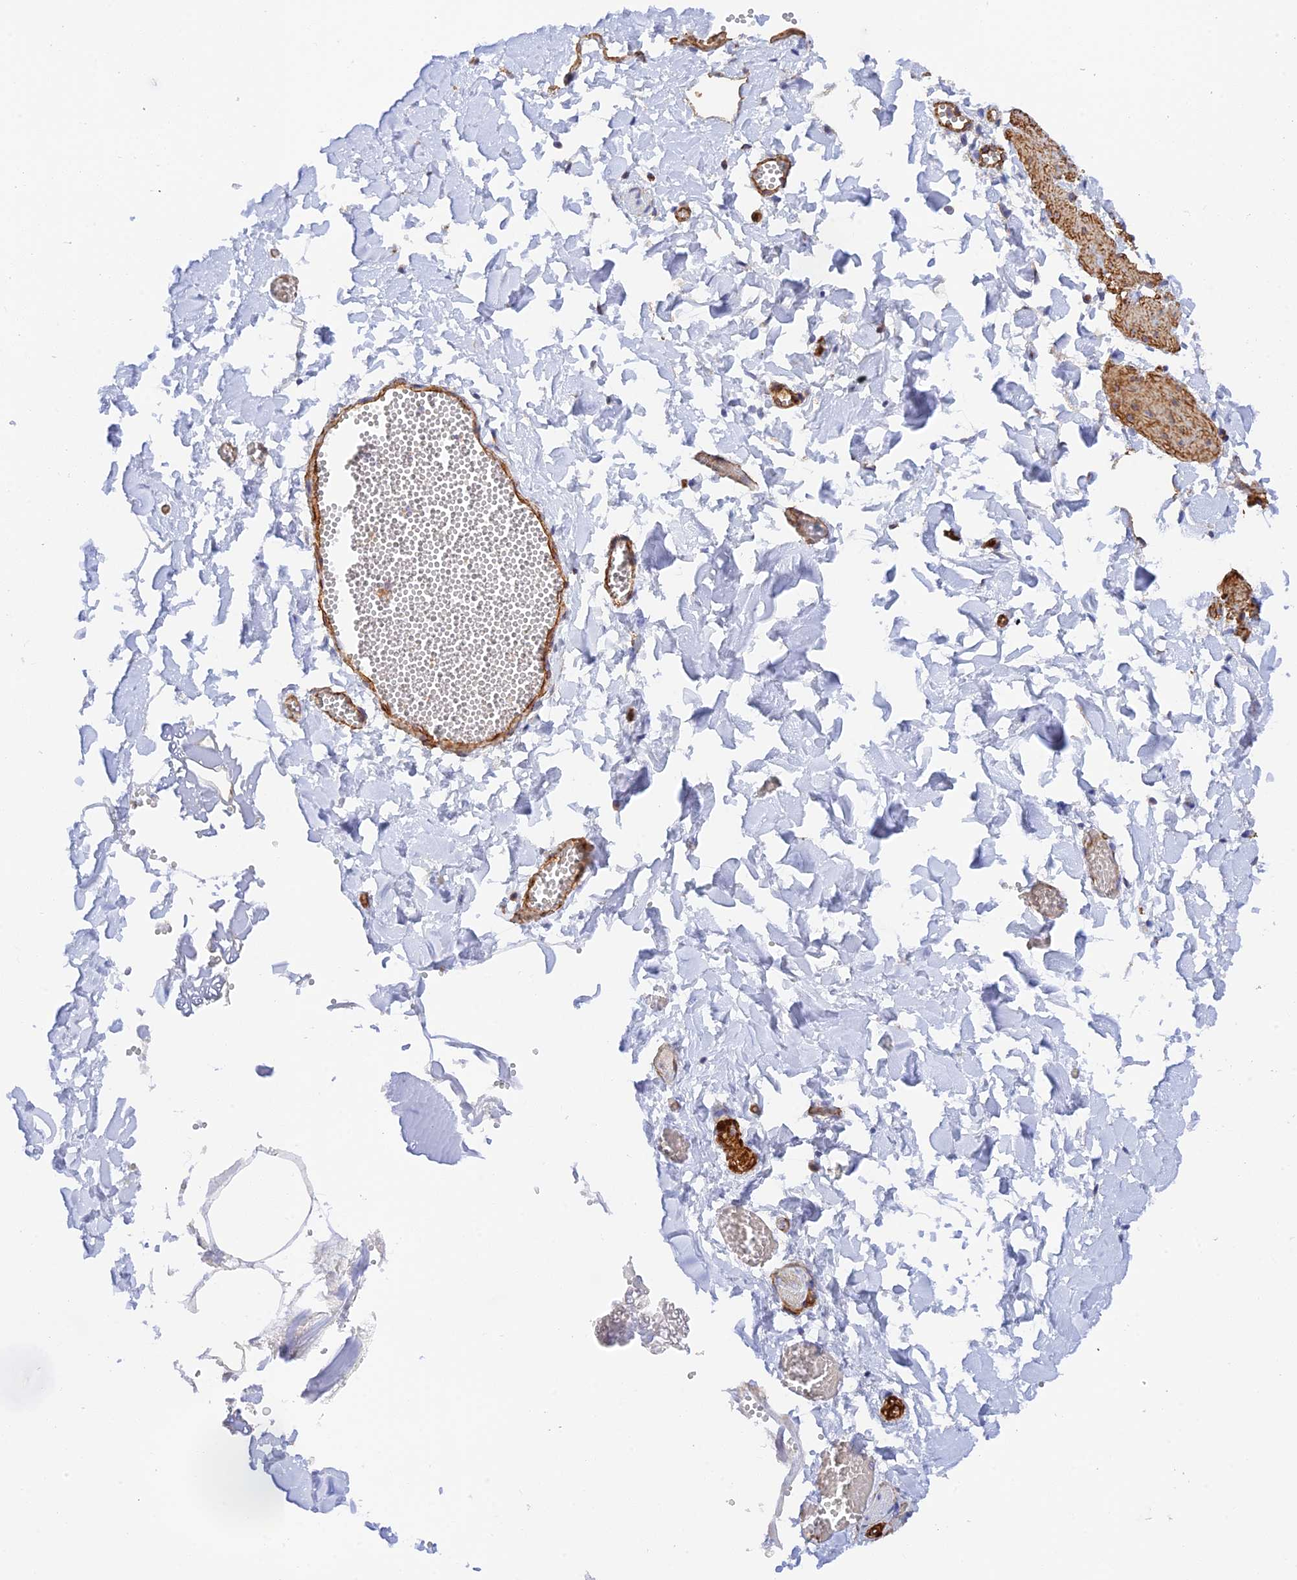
{"staining": {"intensity": "strong", "quantity": ">75%", "location": "cytoplasmic/membranous"}, "tissue": "adipose tissue", "cell_type": "Adipocytes", "image_type": "normal", "snomed": [{"axis": "morphology", "description": "Normal tissue, NOS"}, {"axis": "topography", "description": "Gallbladder"}, {"axis": "topography", "description": "Peripheral nerve tissue"}], "caption": "Immunohistochemistry (DAB (3,3'-diaminobenzidine)) staining of normal human adipose tissue demonstrates strong cytoplasmic/membranous protein expression in about >75% of adipocytes. (brown staining indicates protein expression, while blue staining denotes nuclei).", "gene": "MYO9A", "patient": {"sex": "male", "age": 38}}